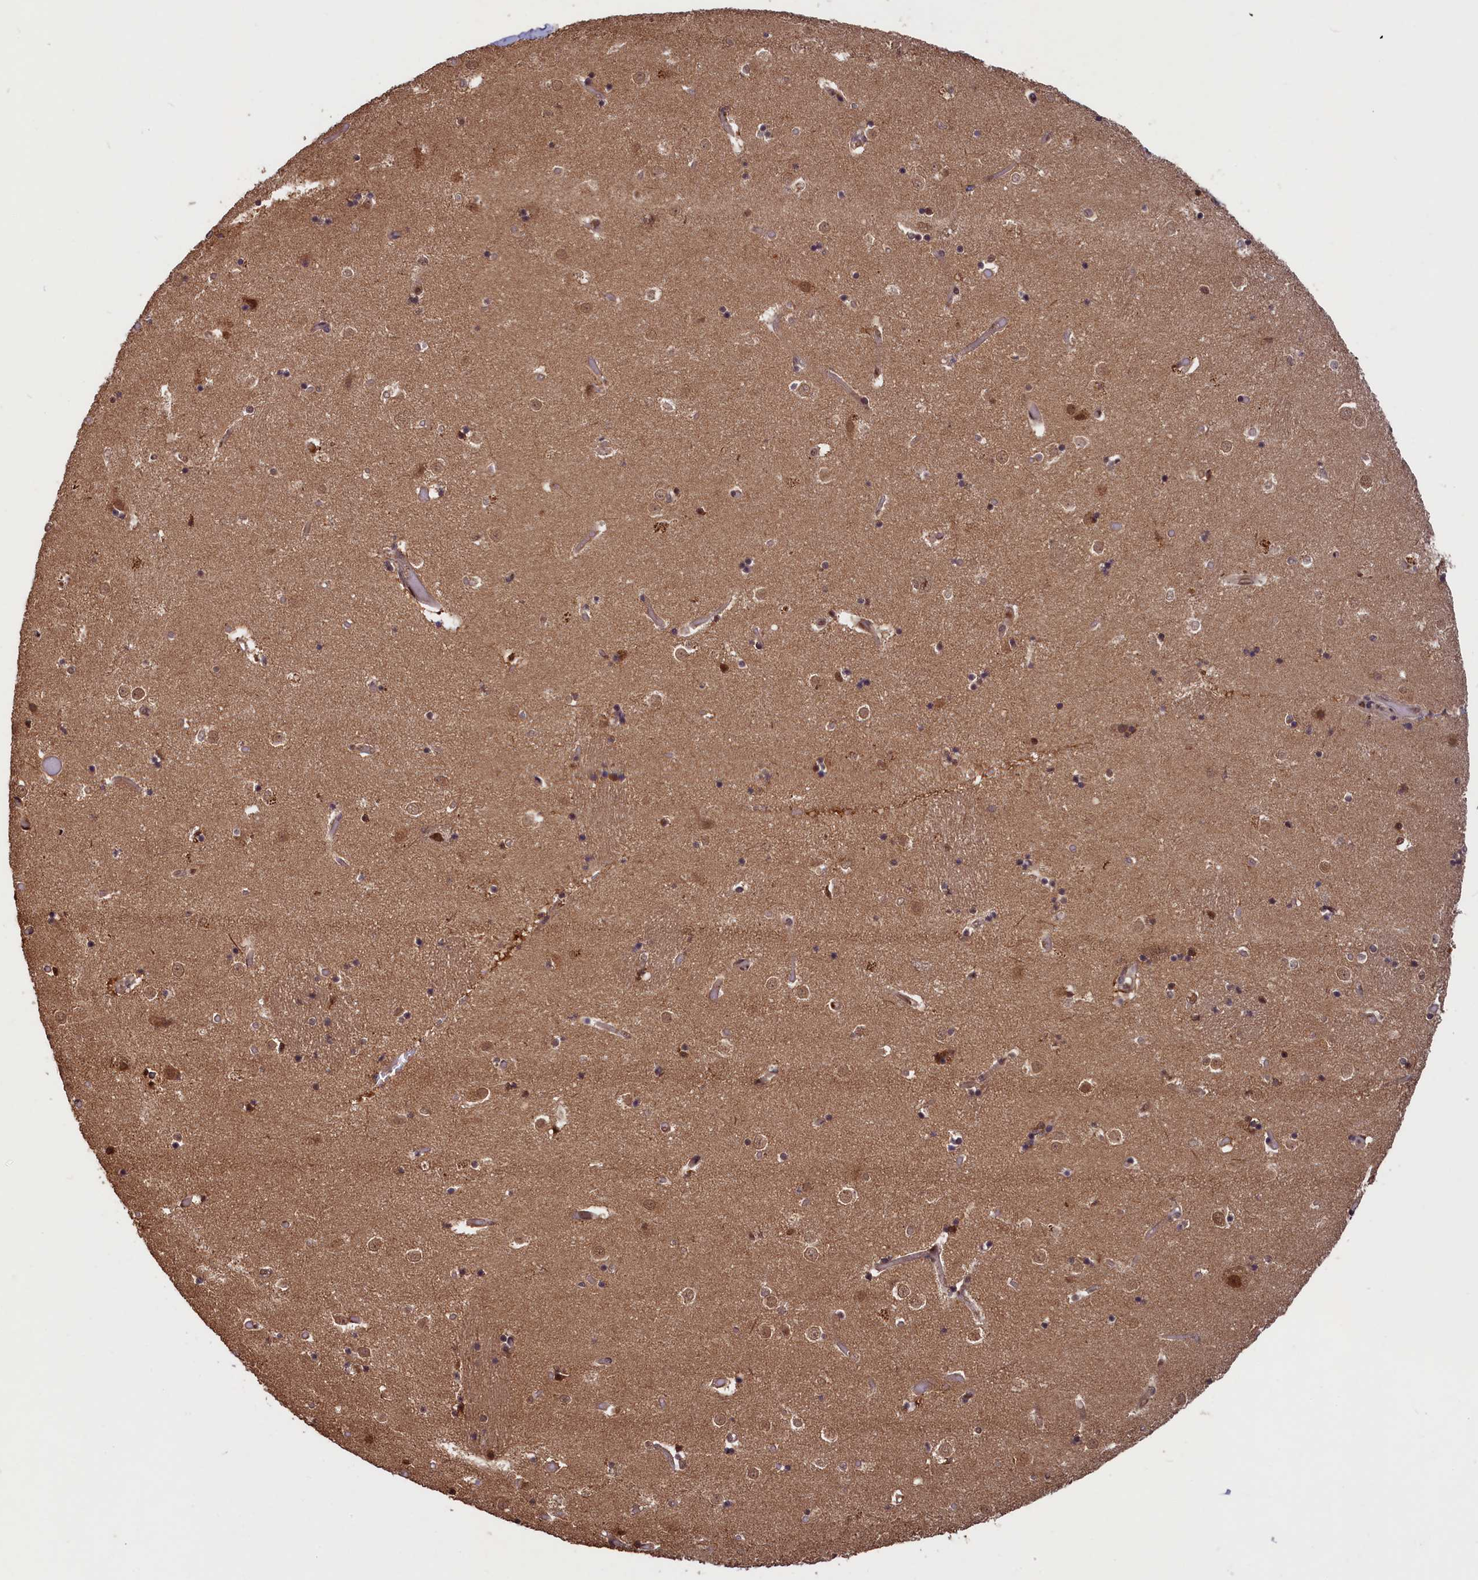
{"staining": {"intensity": "moderate", "quantity": "<25%", "location": "nuclear"}, "tissue": "caudate", "cell_type": "Glial cells", "image_type": "normal", "snomed": [{"axis": "morphology", "description": "Normal tissue, NOS"}, {"axis": "topography", "description": "Lateral ventricle wall"}], "caption": "Glial cells demonstrate moderate nuclear positivity in about <25% of cells in normal caudate.", "gene": "NAE1", "patient": {"sex": "female", "age": 52}}